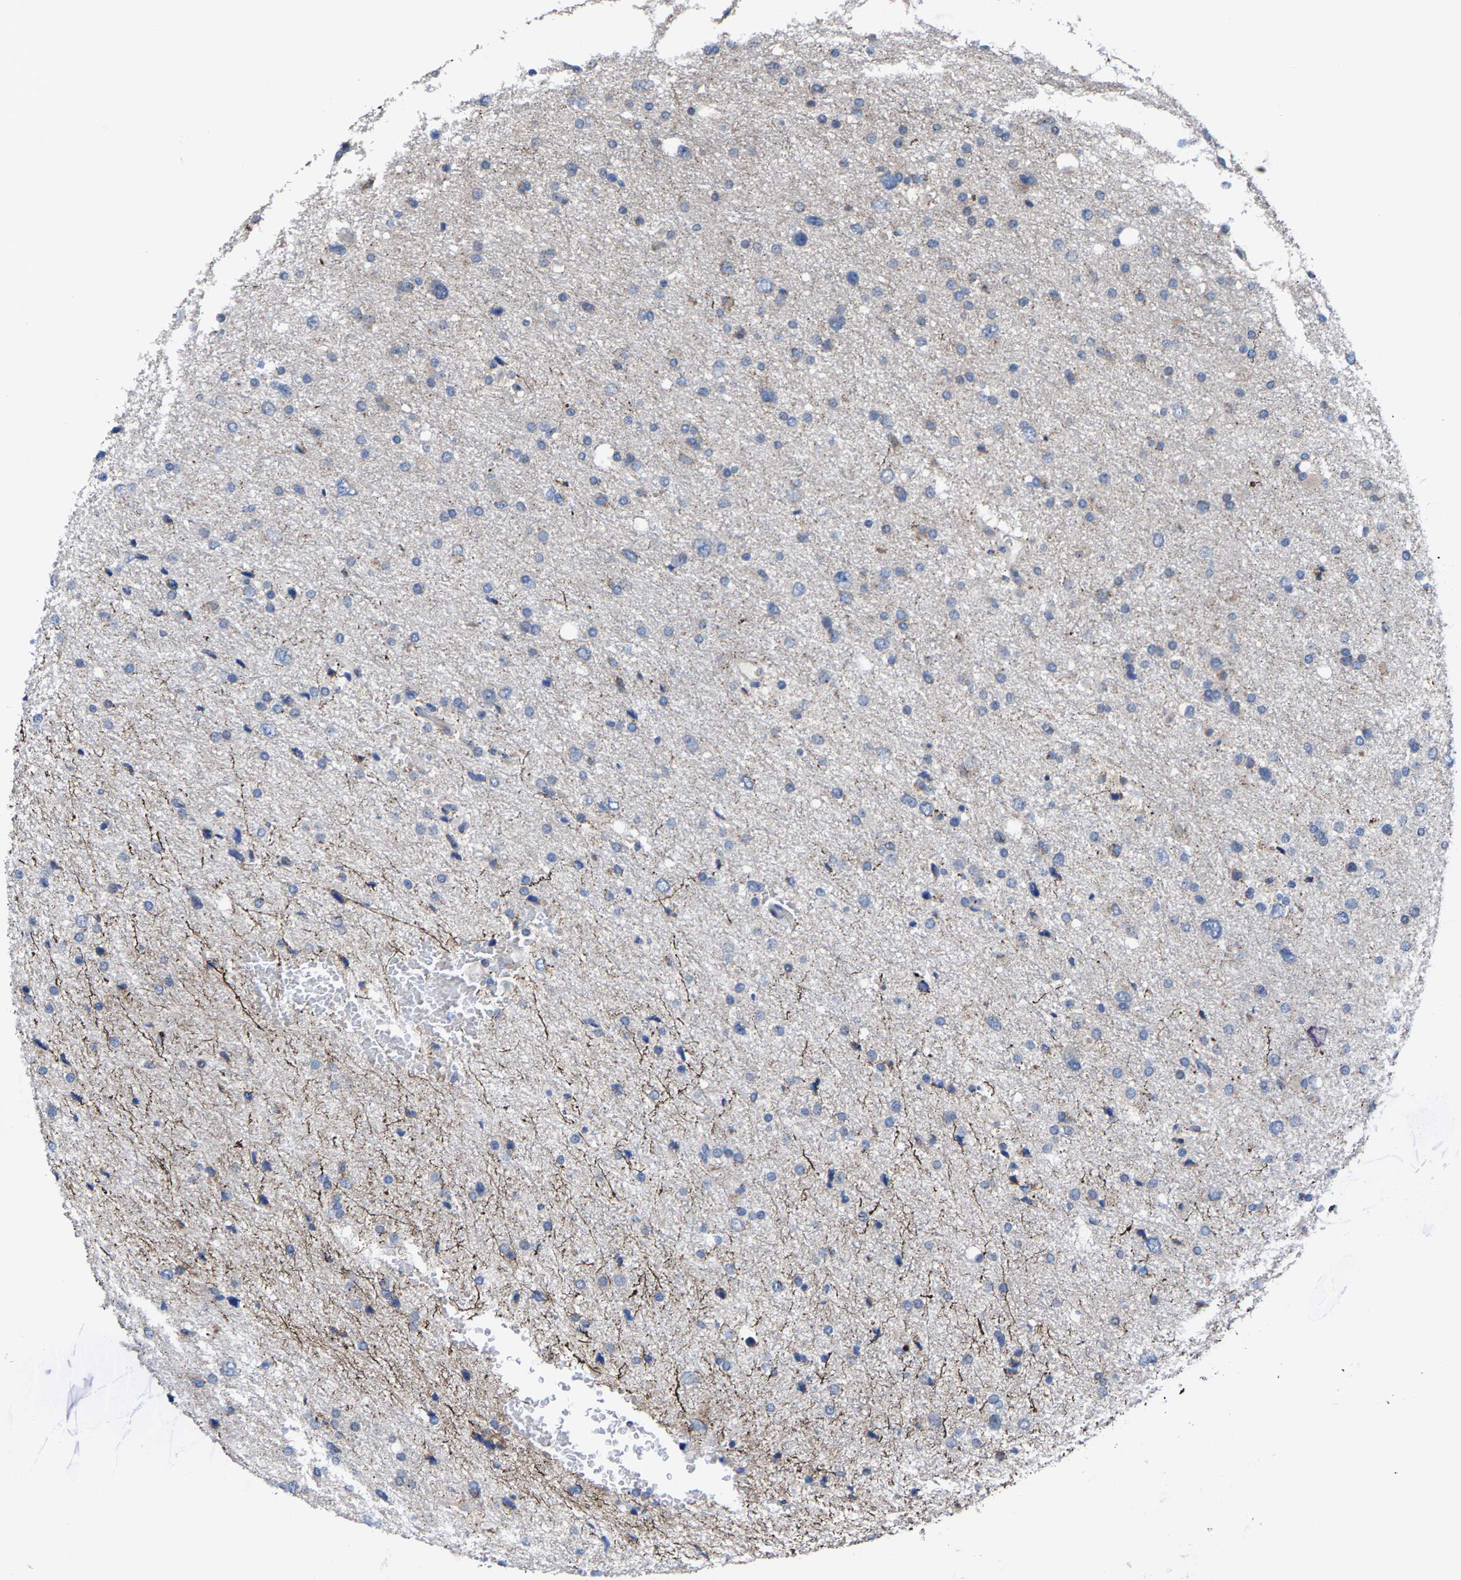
{"staining": {"intensity": "negative", "quantity": "none", "location": "none"}, "tissue": "glioma", "cell_type": "Tumor cells", "image_type": "cancer", "snomed": [{"axis": "morphology", "description": "Glioma, malignant, Low grade"}, {"axis": "topography", "description": "Brain"}], "caption": "High magnification brightfield microscopy of malignant low-grade glioma stained with DAB (3,3'-diaminobenzidine) (brown) and counterstained with hematoxylin (blue): tumor cells show no significant expression.", "gene": "HAUS6", "patient": {"sex": "female", "age": 37}}